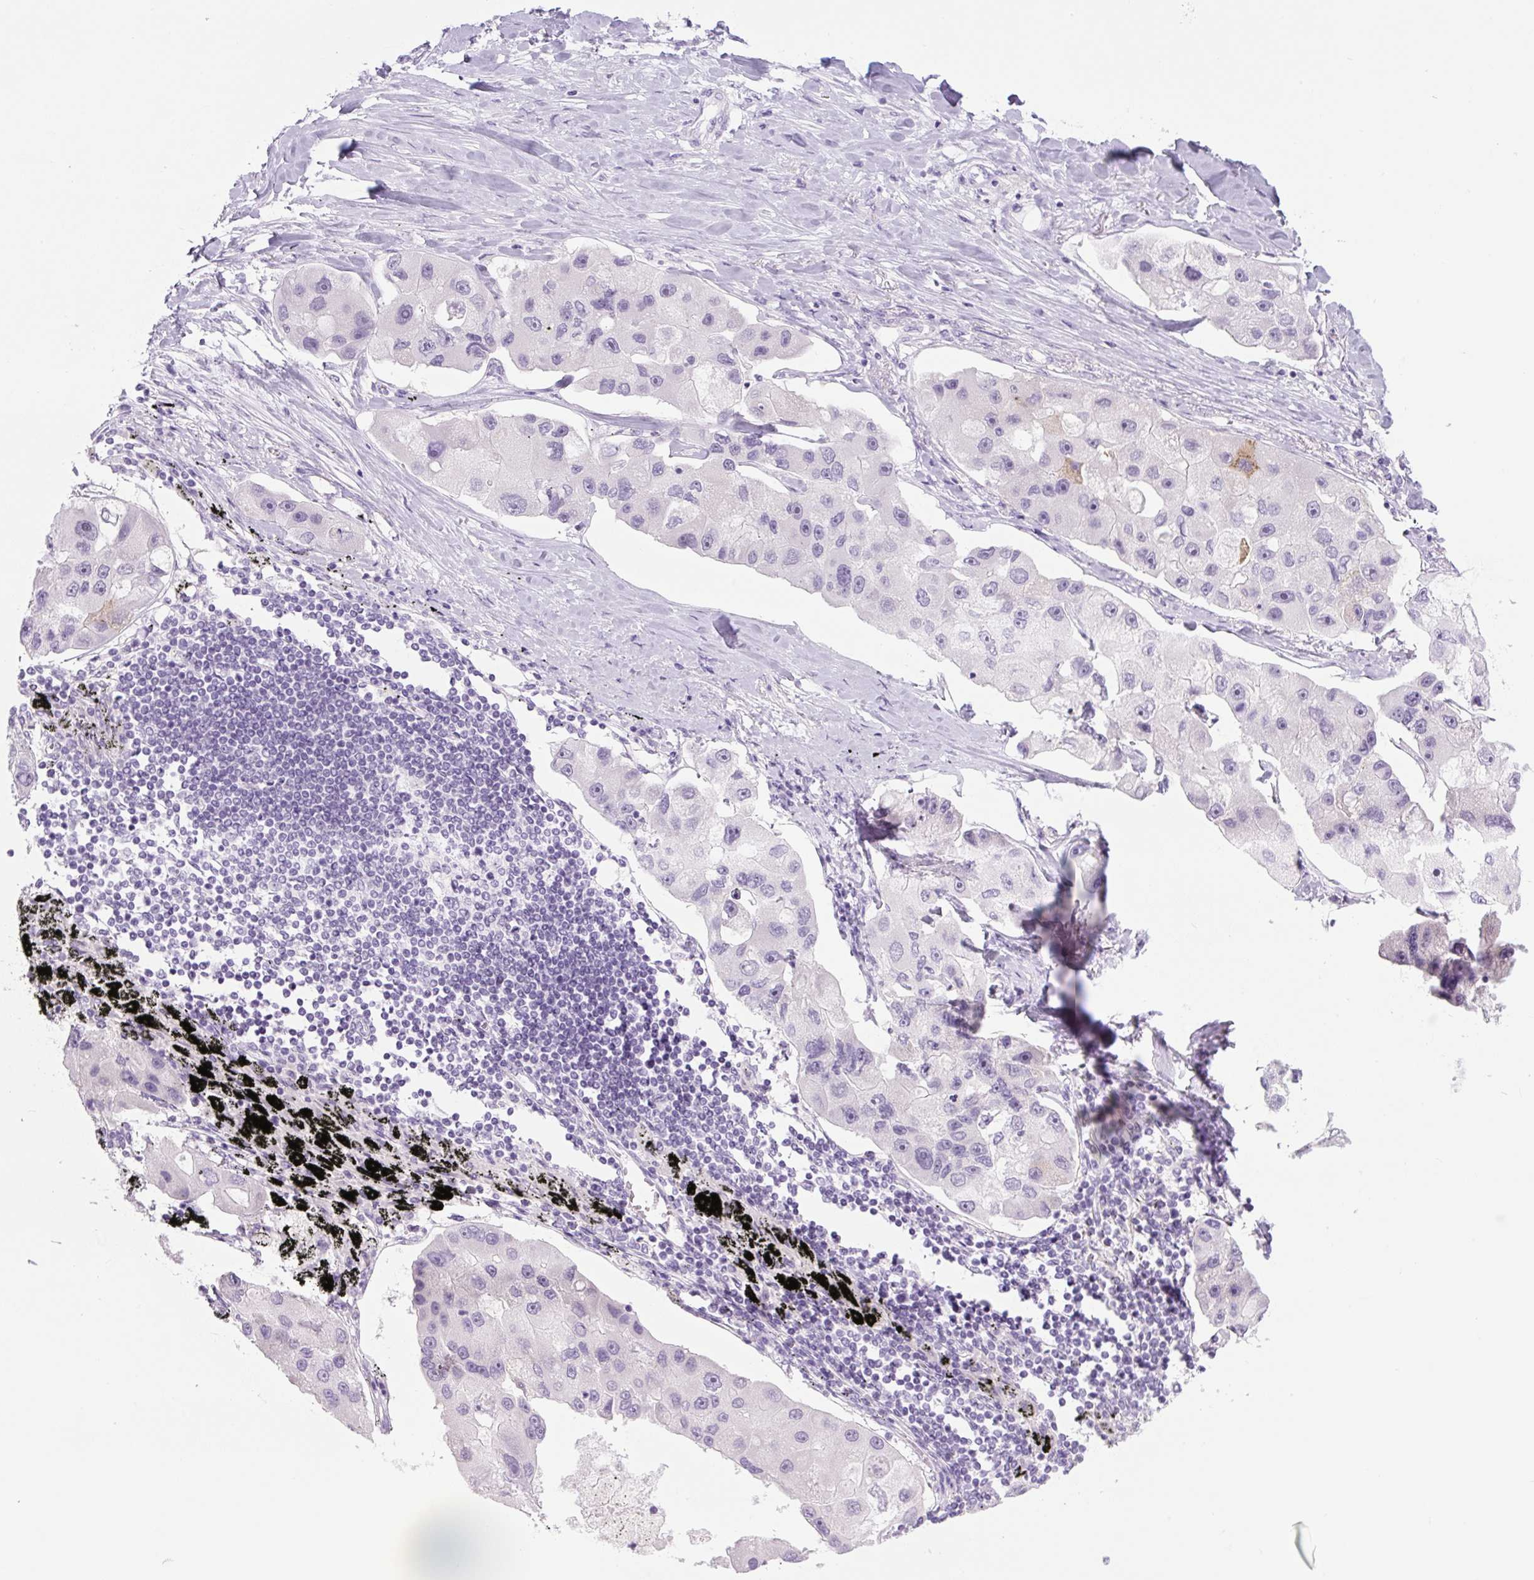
{"staining": {"intensity": "negative", "quantity": "none", "location": "none"}, "tissue": "lung cancer", "cell_type": "Tumor cells", "image_type": "cancer", "snomed": [{"axis": "morphology", "description": "Adenocarcinoma, NOS"}, {"axis": "topography", "description": "Lung"}], "caption": "IHC of lung adenocarcinoma exhibits no expression in tumor cells.", "gene": "COL9A2", "patient": {"sex": "female", "age": 54}}